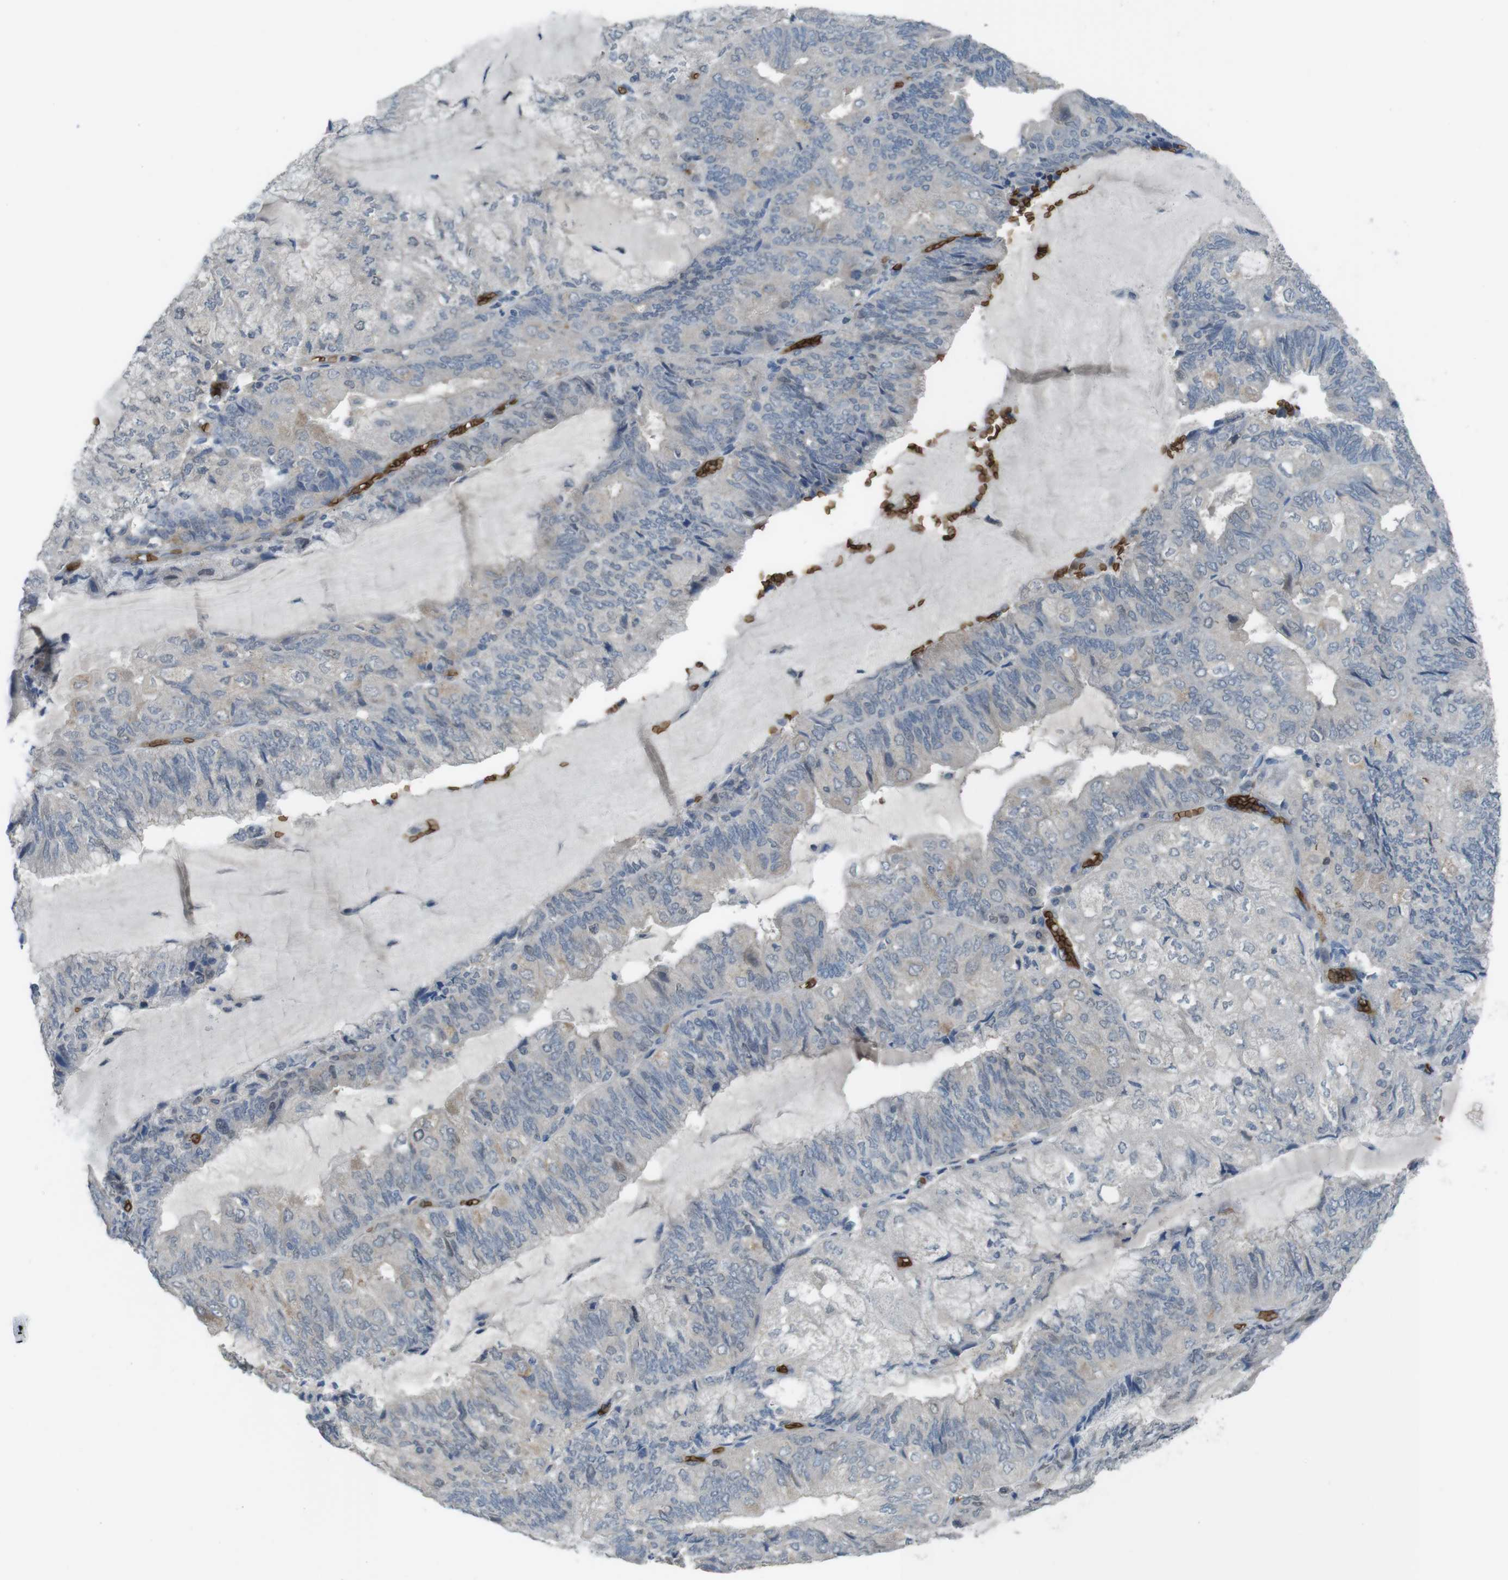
{"staining": {"intensity": "negative", "quantity": "none", "location": "none"}, "tissue": "endometrial cancer", "cell_type": "Tumor cells", "image_type": "cancer", "snomed": [{"axis": "morphology", "description": "Adenocarcinoma, NOS"}, {"axis": "topography", "description": "Endometrium"}], "caption": "Tumor cells show no significant protein expression in endometrial cancer (adenocarcinoma). The staining is performed using DAB (3,3'-diaminobenzidine) brown chromogen with nuclei counter-stained in using hematoxylin.", "gene": "GYPA", "patient": {"sex": "female", "age": 81}}